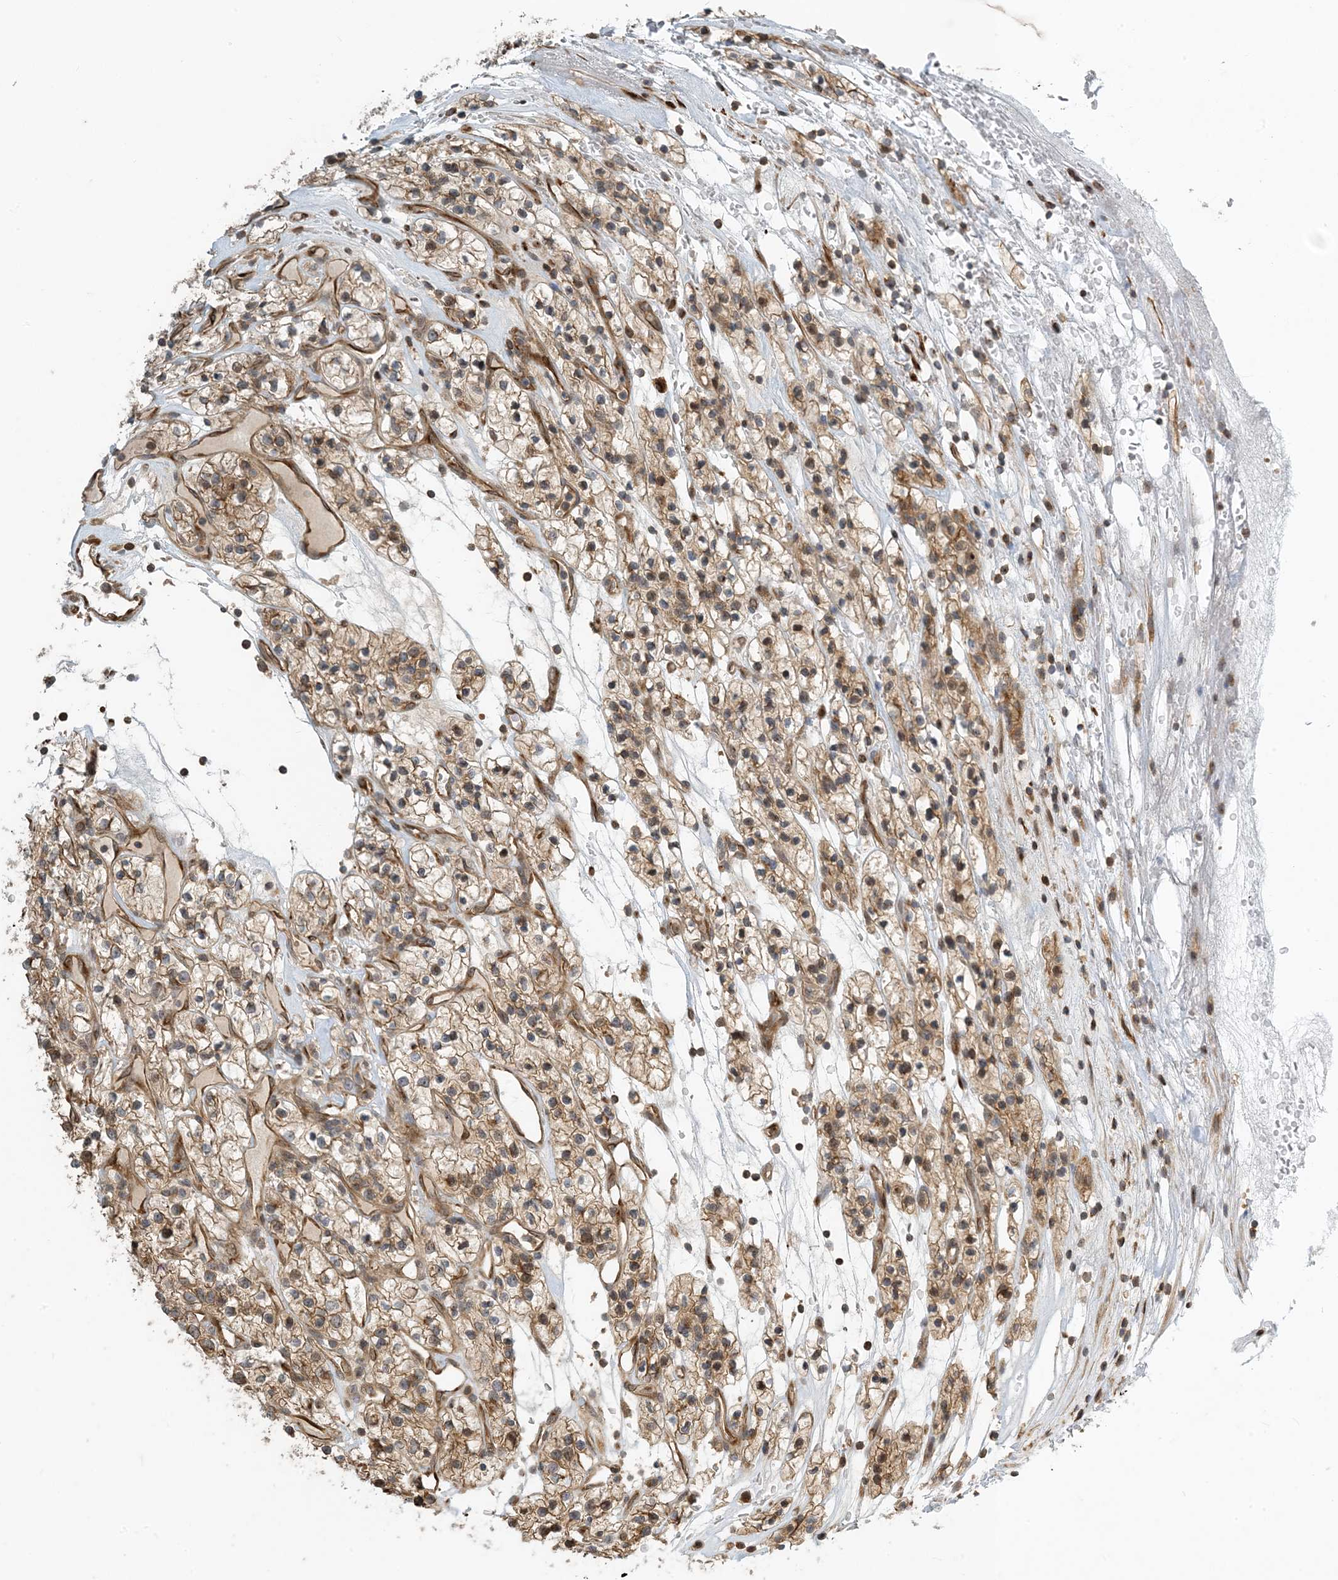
{"staining": {"intensity": "moderate", "quantity": "25%-75%", "location": "cytoplasmic/membranous"}, "tissue": "renal cancer", "cell_type": "Tumor cells", "image_type": "cancer", "snomed": [{"axis": "morphology", "description": "Adenocarcinoma, NOS"}, {"axis": "topography", "description": "Kidney"}], "caption": "The immunohistochemical stain labels moderate cytoplasmic/membranous expression in tumor cells of adenocarcinoma (renal) tissue.", "gene": "ZBTB3", "patient": {"sex": "female", "age": 57}}